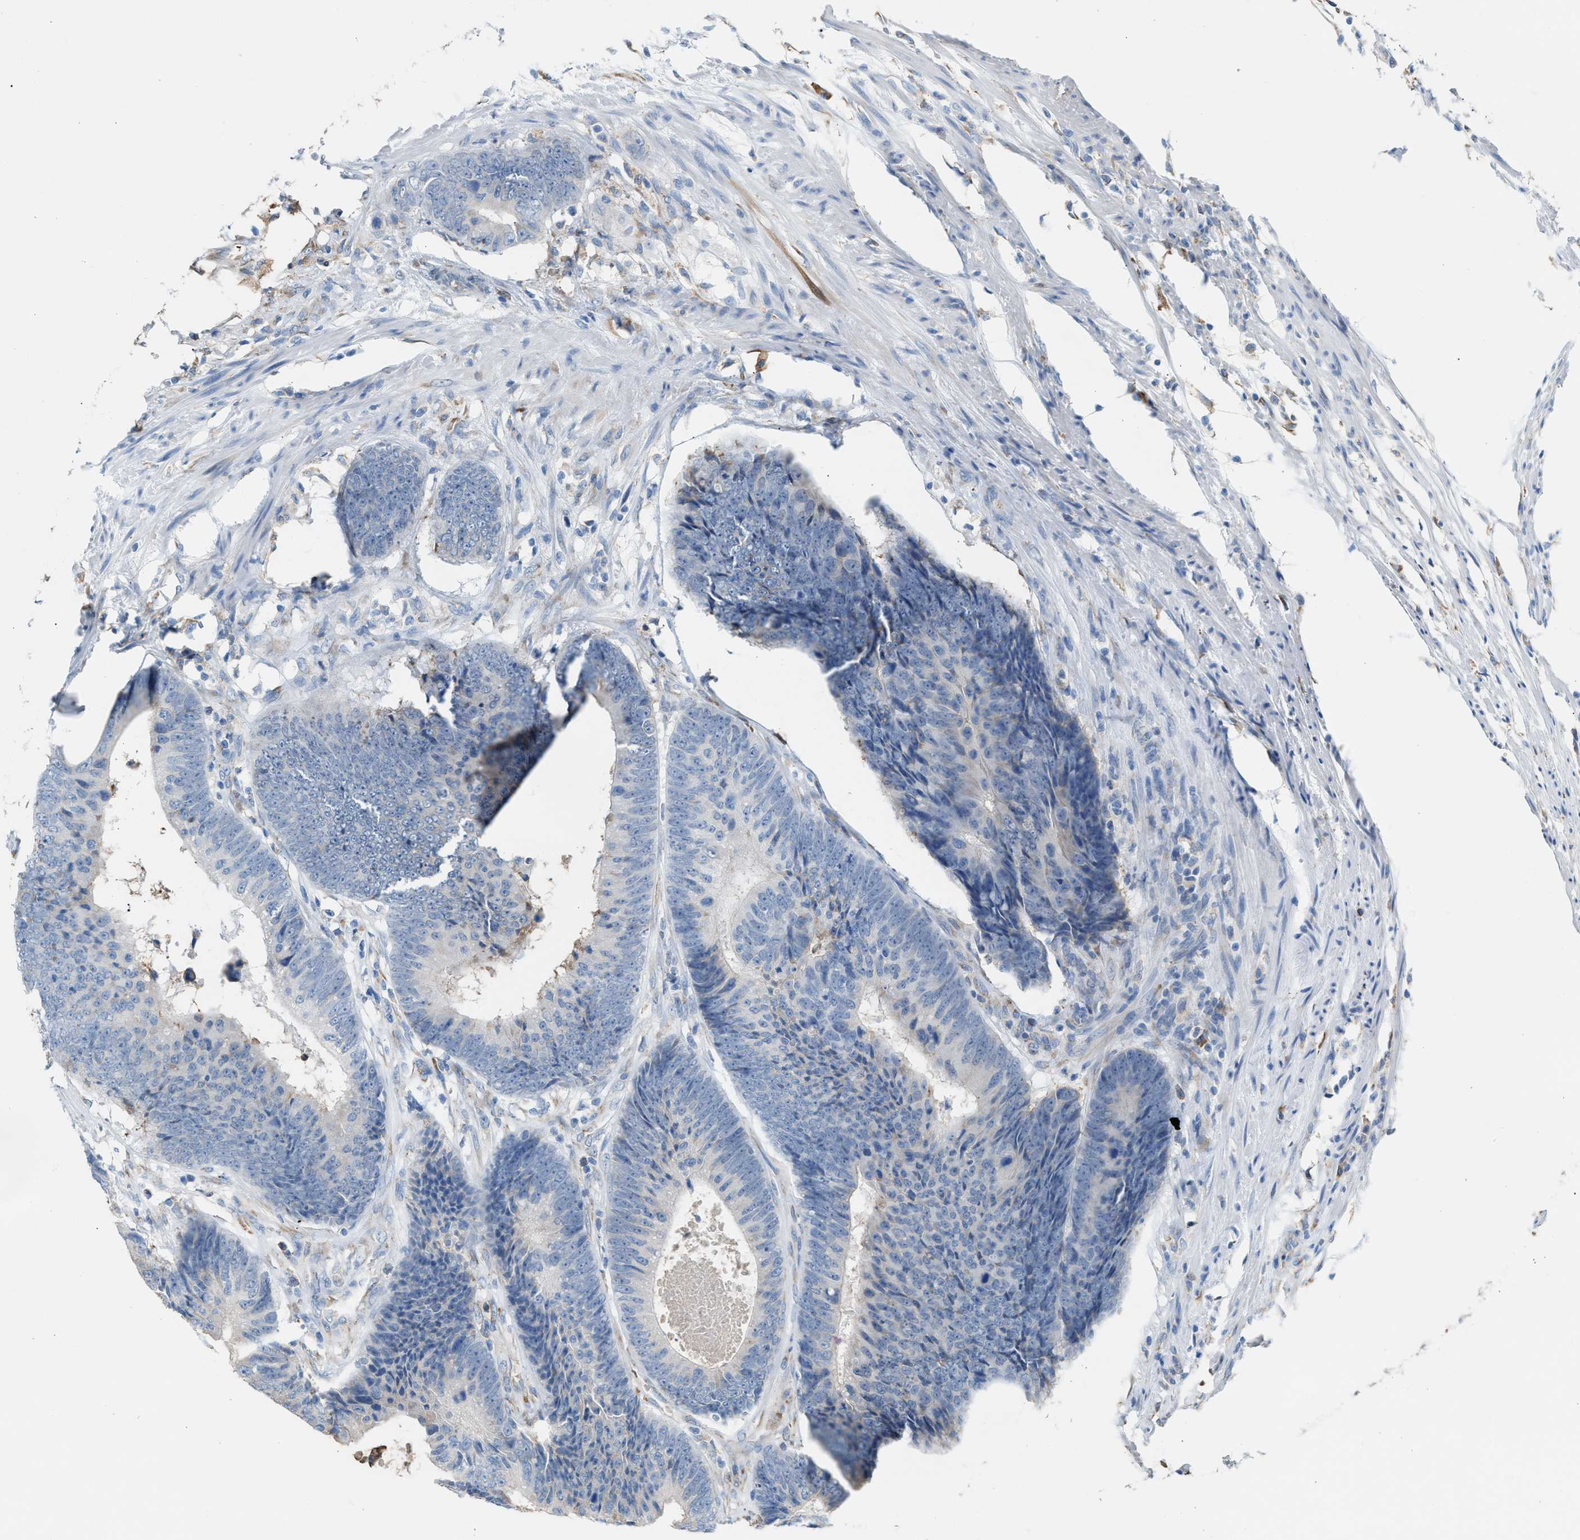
{"staining": {"intensity": "negative", "quantity": "none", "location": "none"}, "tissue": "colorectal cancer", "cell_type": "Tumor cells", "image_type": "cancer", "snomed": [{"axis": "morphology", "description": "Adenocarcinoma, NOS"}, {"axis": "topography", "description": "Colon"}], "caption": "High power microscopy image of an IHC histopathology image of colorectal cancer (adenocarcinoma), revealing no significant positivity in tumor cells.", "gene": "CA3", "patient": {"sex": "male", "age": 56}}